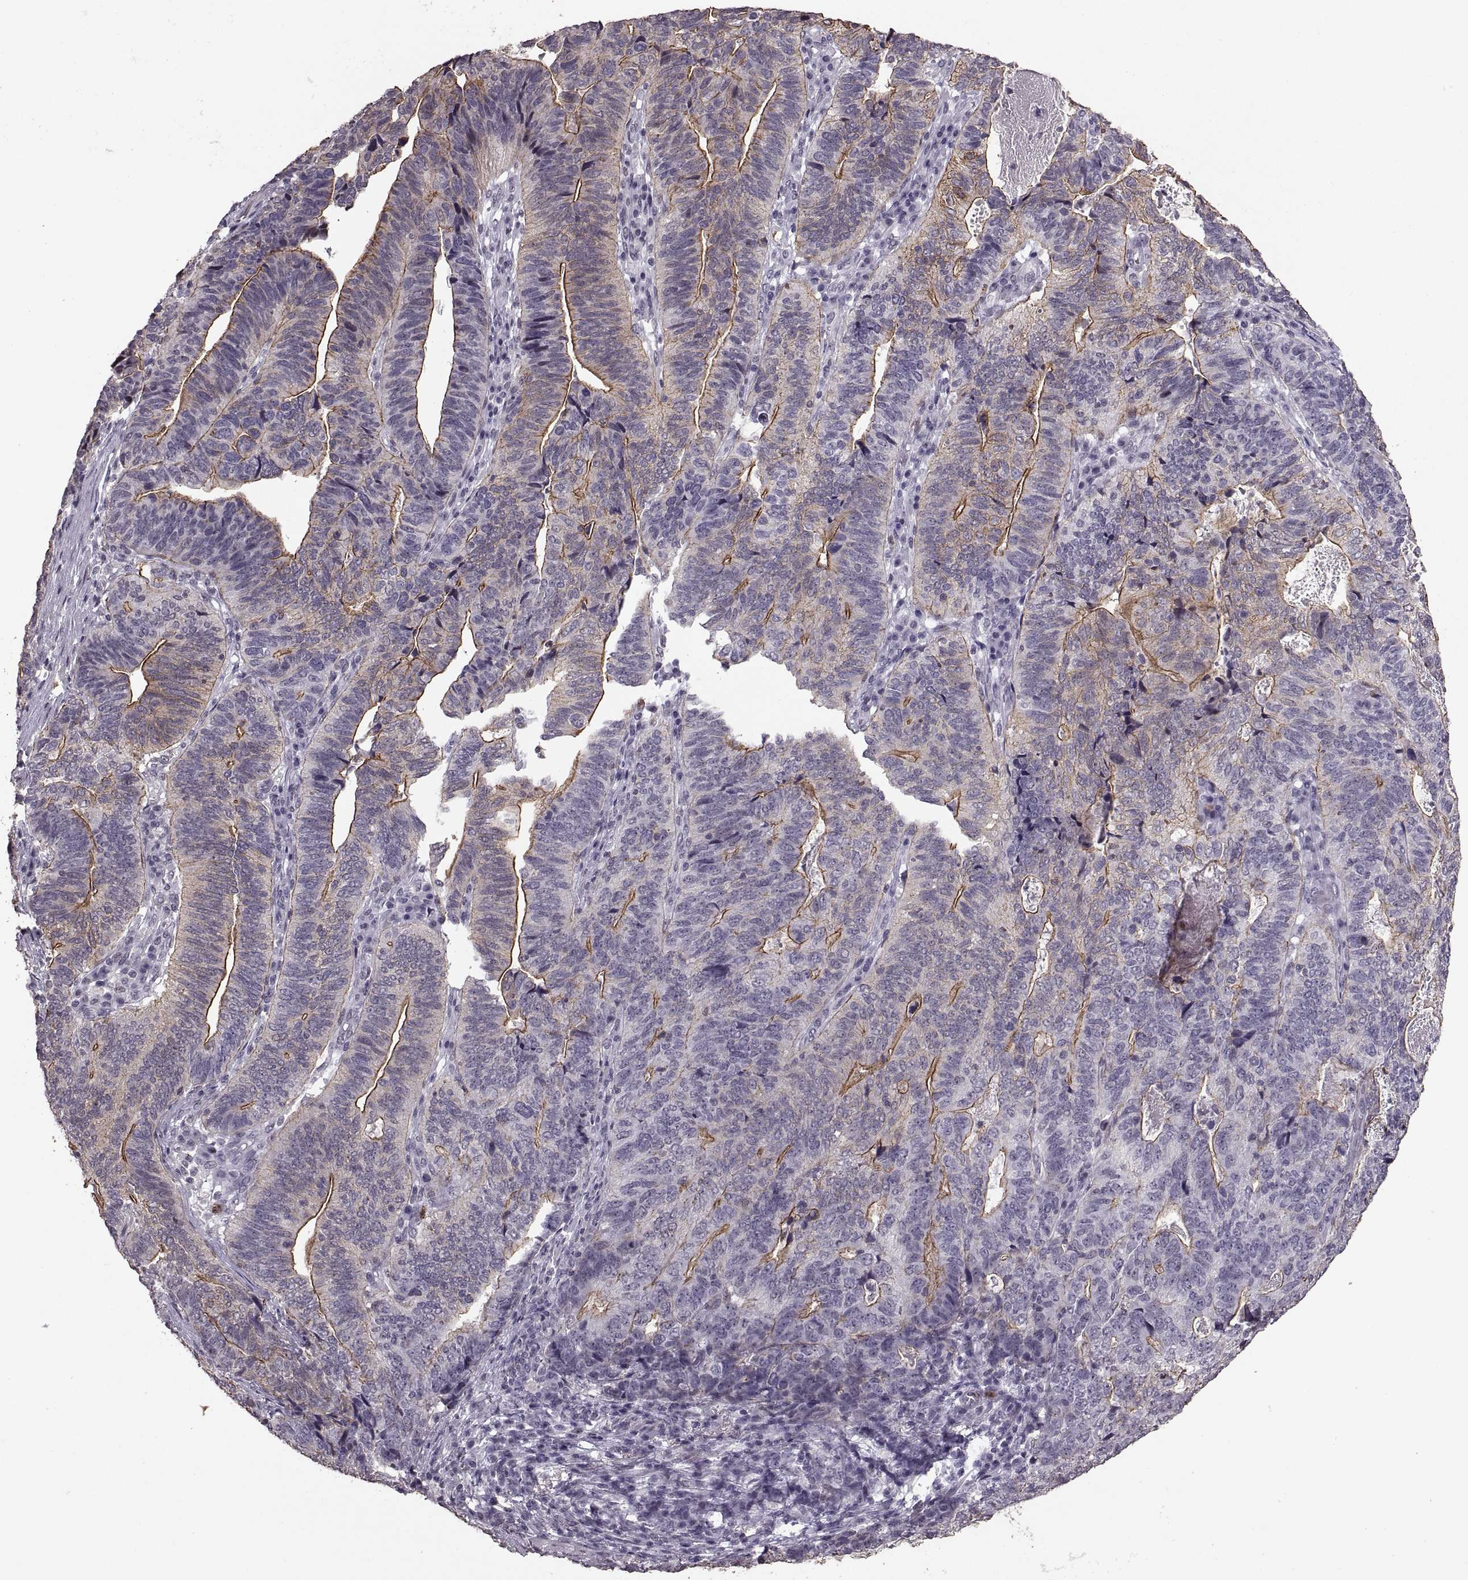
{"staining": {"intensity": "moderate", "quantity": "25%-75%", "location": "cytoplasmic/membranous"}, "tissue": "stomach cancer", "cell_type": "Tumor cells", "image_type": "cancer", "snomed": [{"axis": "morphology", "description": "Adenocarcinoma, NOS"}, {"axis": "topography", "description": "Stomach, upper"}], "caption": "Protein expression analysis of stomach adenocarcinoma displays moderate cytoplasmic/membranous positivity in approximately 25%-75% of tumor cells.", "gene": "PALS1", "patient": {"sex": "female", "age": 67}}